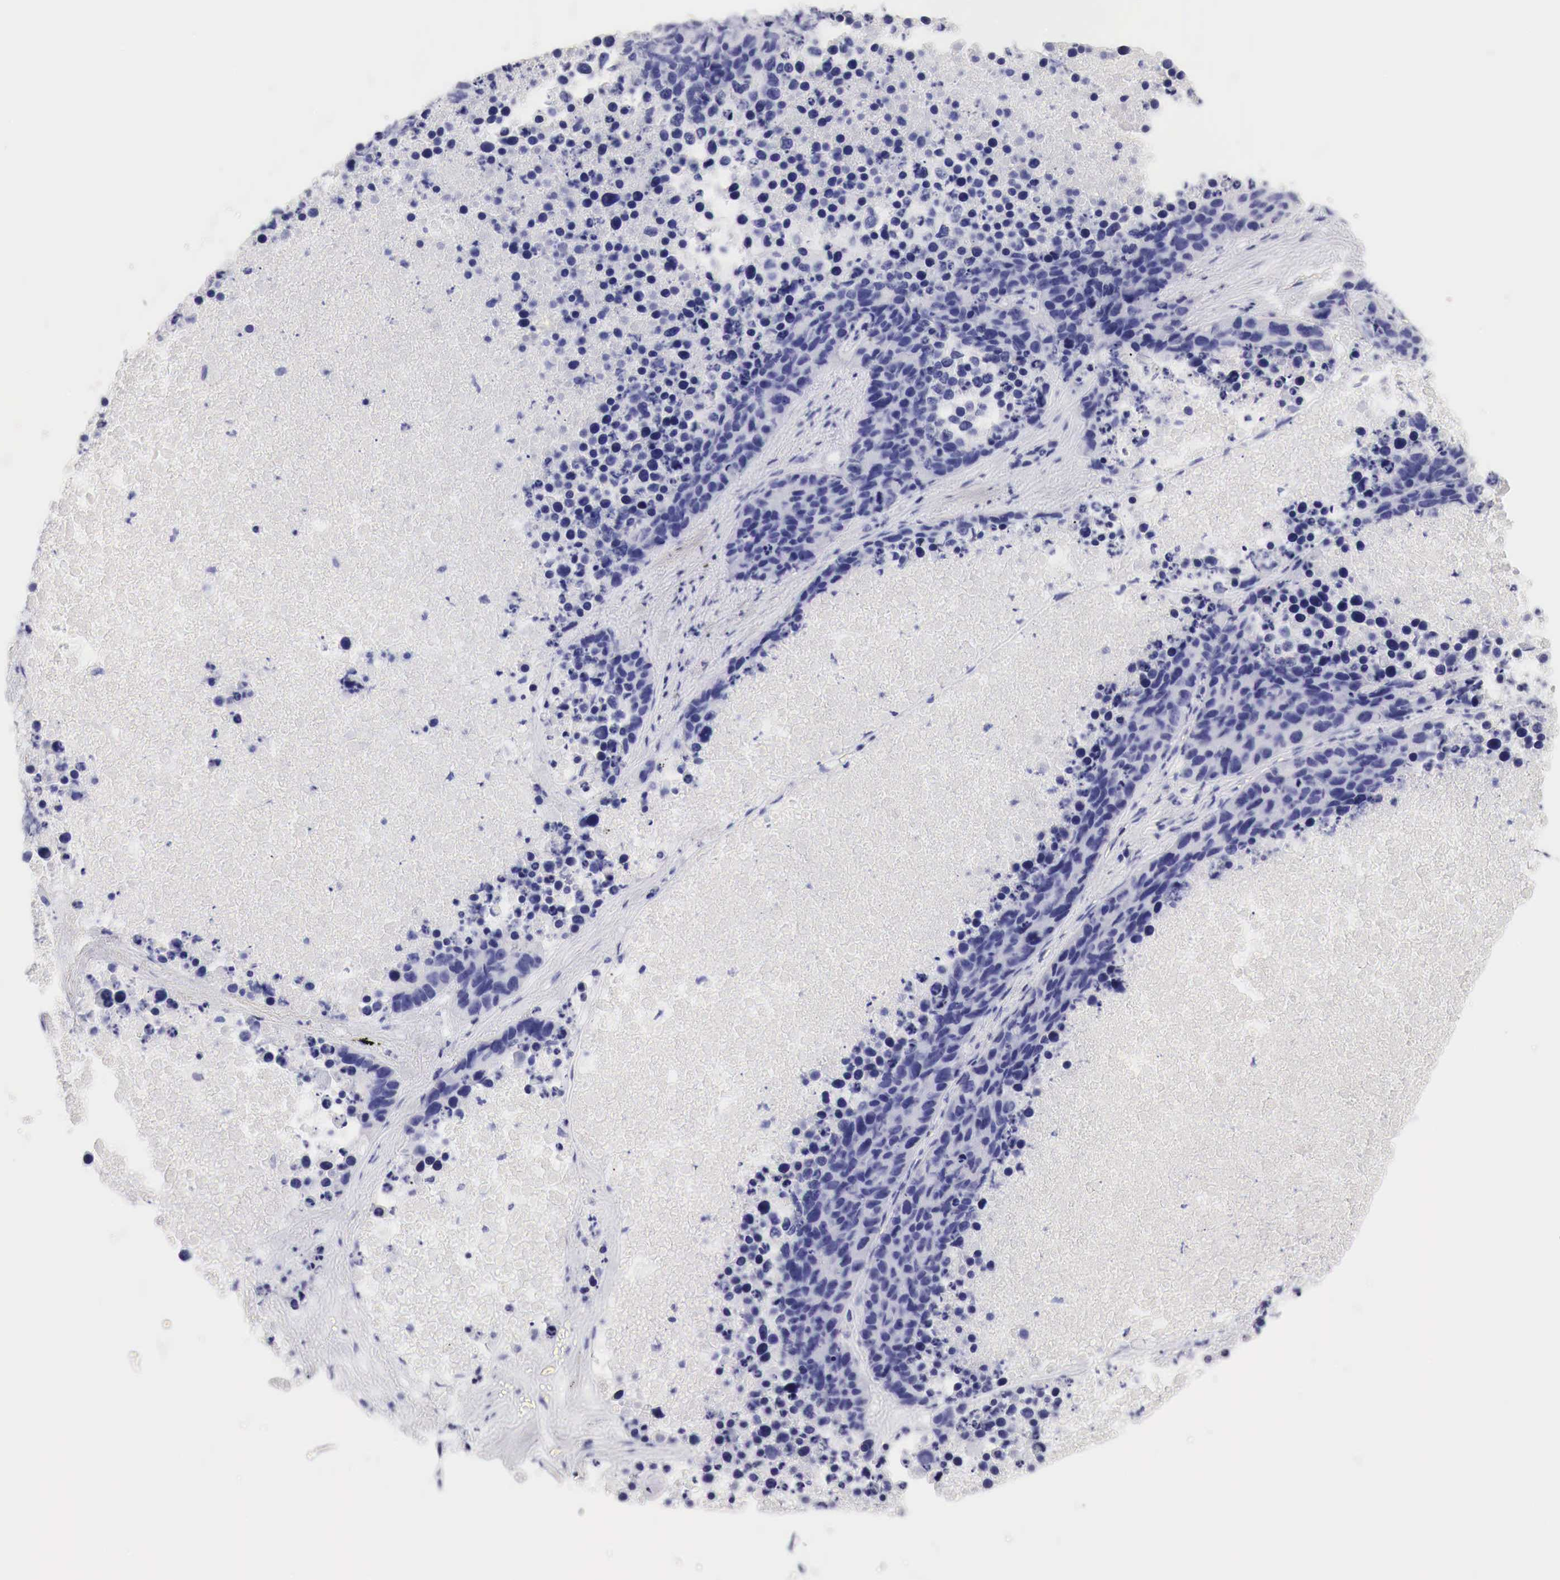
{"staining": {"intensity": "negative", "quantity": "none", "location": "none"}, "tissue": "lung cancer", "cell_type": "Tumor cells", "image_type": "cancer", "snomed": [{"axis": "morphology", "description": "Carcinoid, malignant, NOS"}, {"axis": "topography", "description": "Lung"}], "caption": "DAB immunohistochemical staining of carcinoid (malignant) (lung) displays no significant expression in tumor cells.", "gene": "TYR", "patient": {"sex": "male", "age": 60}}